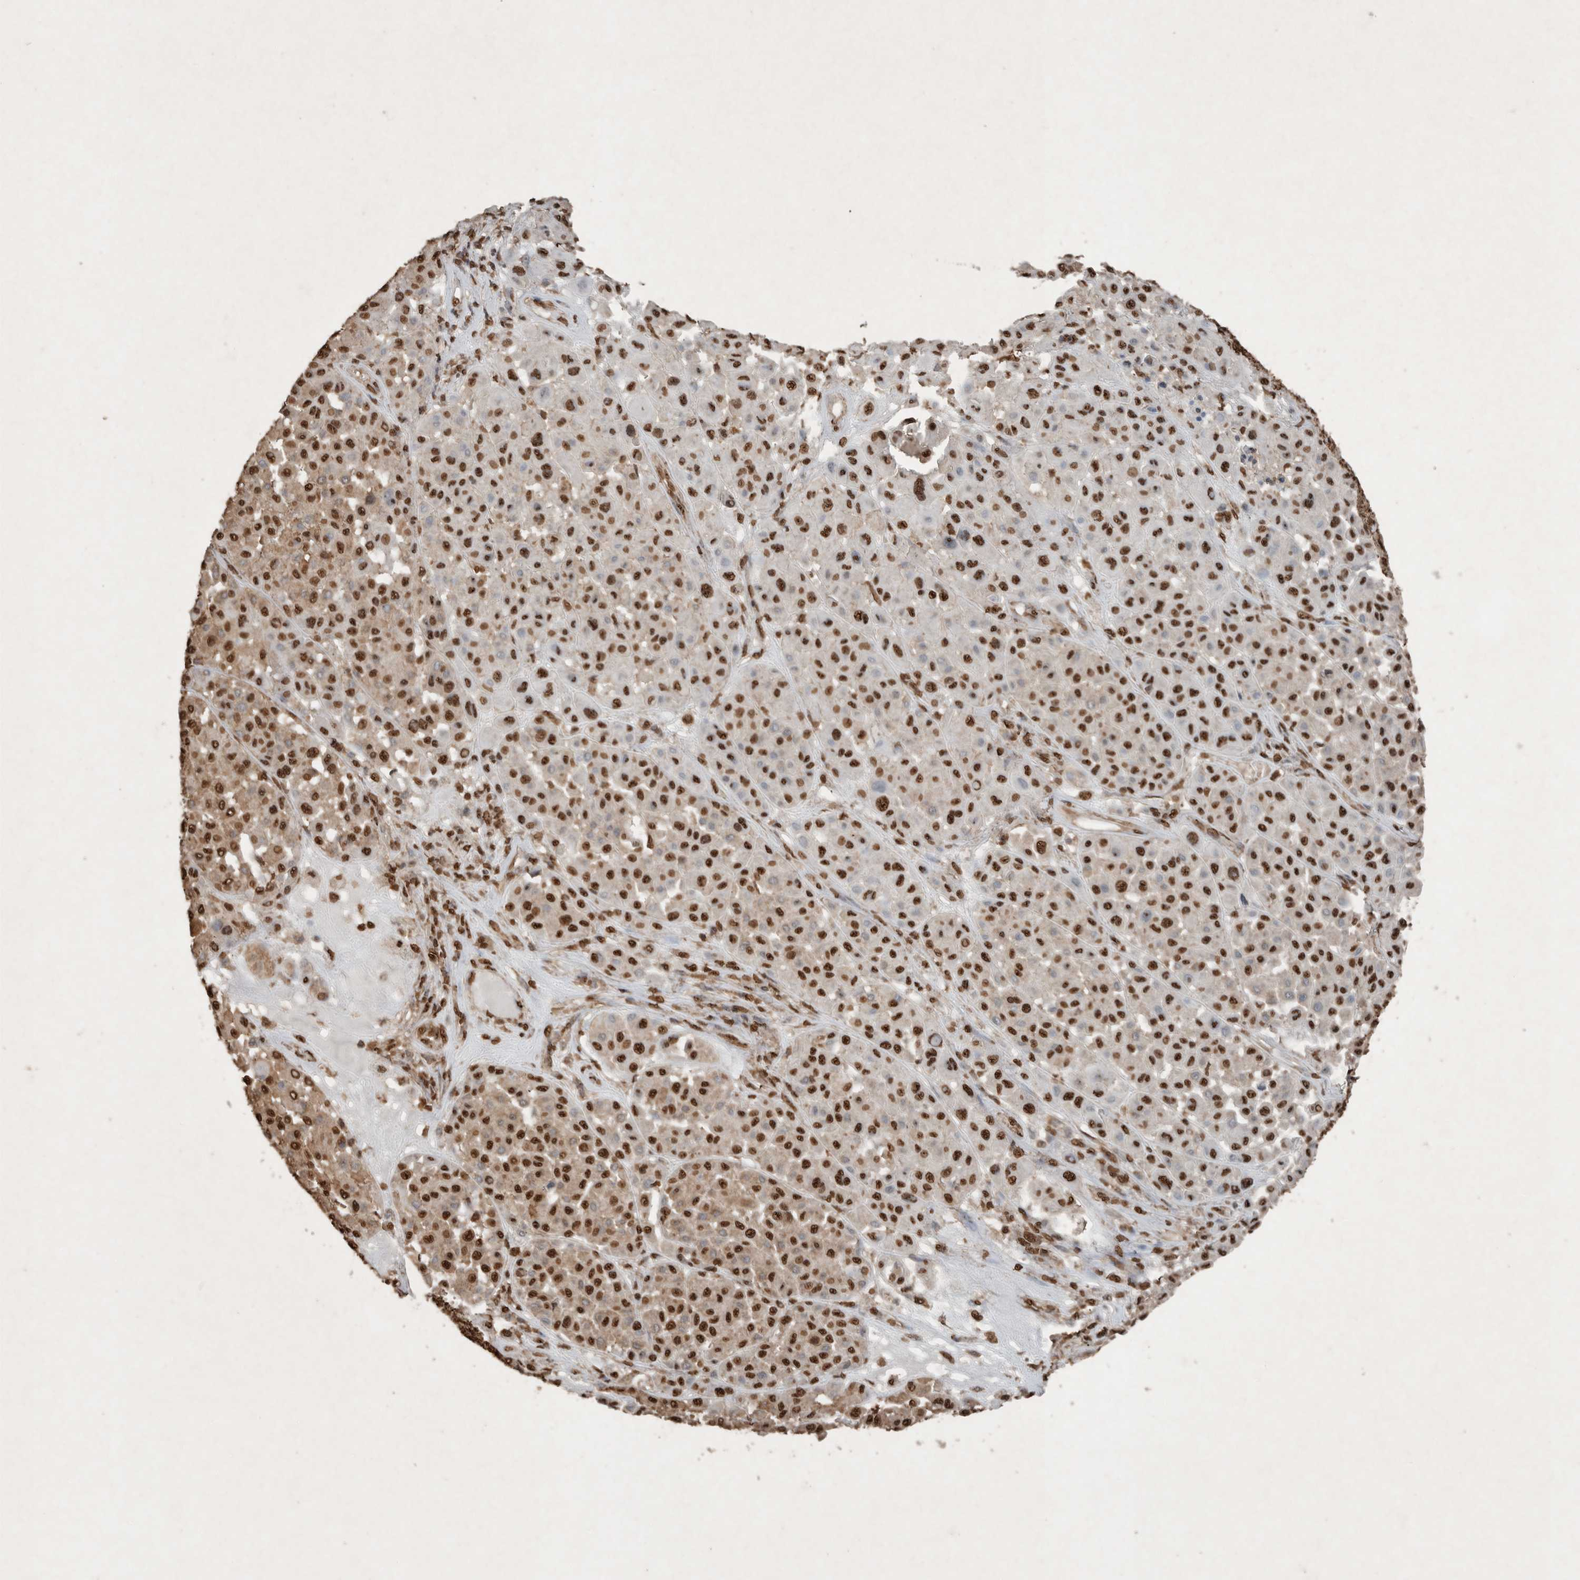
{"staining": {"intensity": "strong", "quantity": ">75%", "location": "nuclear"}, "tissue": "melanoma", "cell_type": "Tumor cells", "image_type": "cancer", "snomed": [{"axis": "morphology", "description": "Malignant melanoma, Metastatic site"}, {"axis": "topography", "description": "Soft tissue"}], "caption": "The immunohistochemical stain highlights strong nuclear staining in tumor cells of malignant melanoma (metastatic site) tissue.", "gene": "FSTL3", "patient": {"sex": "male", "age": 41}}